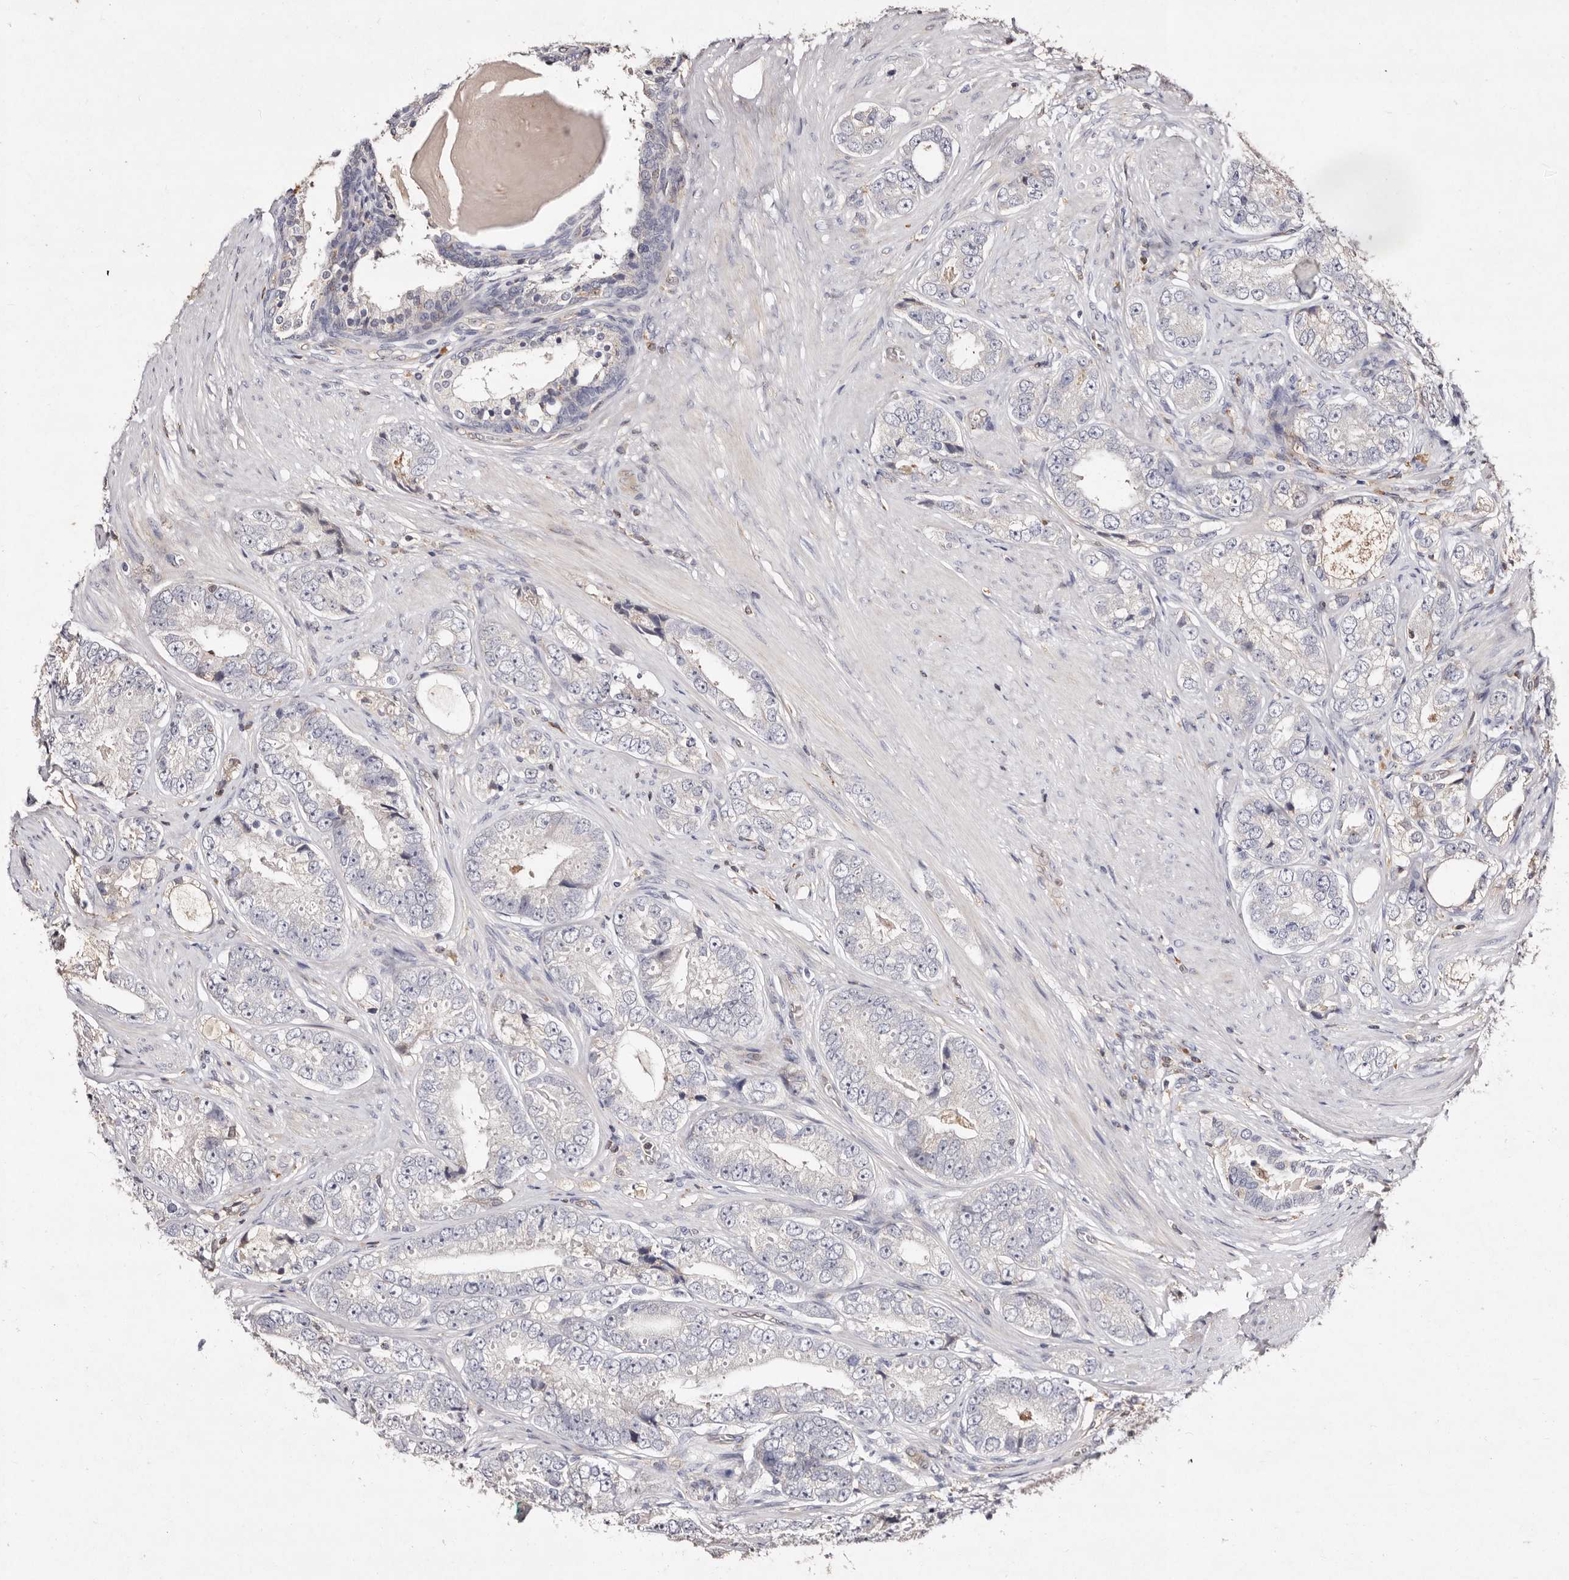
{"staining": {"intensity": "negative", "quantity": "none", "location": "none"}, "tissue": "prostate cancer", "cell_type": "Tumor cells", "image_type": "cancer", "snomed": [{"axis": "morphology", "description": "Adenocarcinoma, High grade"}, {"axis": "topography", "description": "Prostate"}], "caption": "The image displays no staining of tumor cells in high-grade adenocarcinoma (prostate).", "gene": "GIMAP4", "patient": {"sex": "male", "age": 56}}